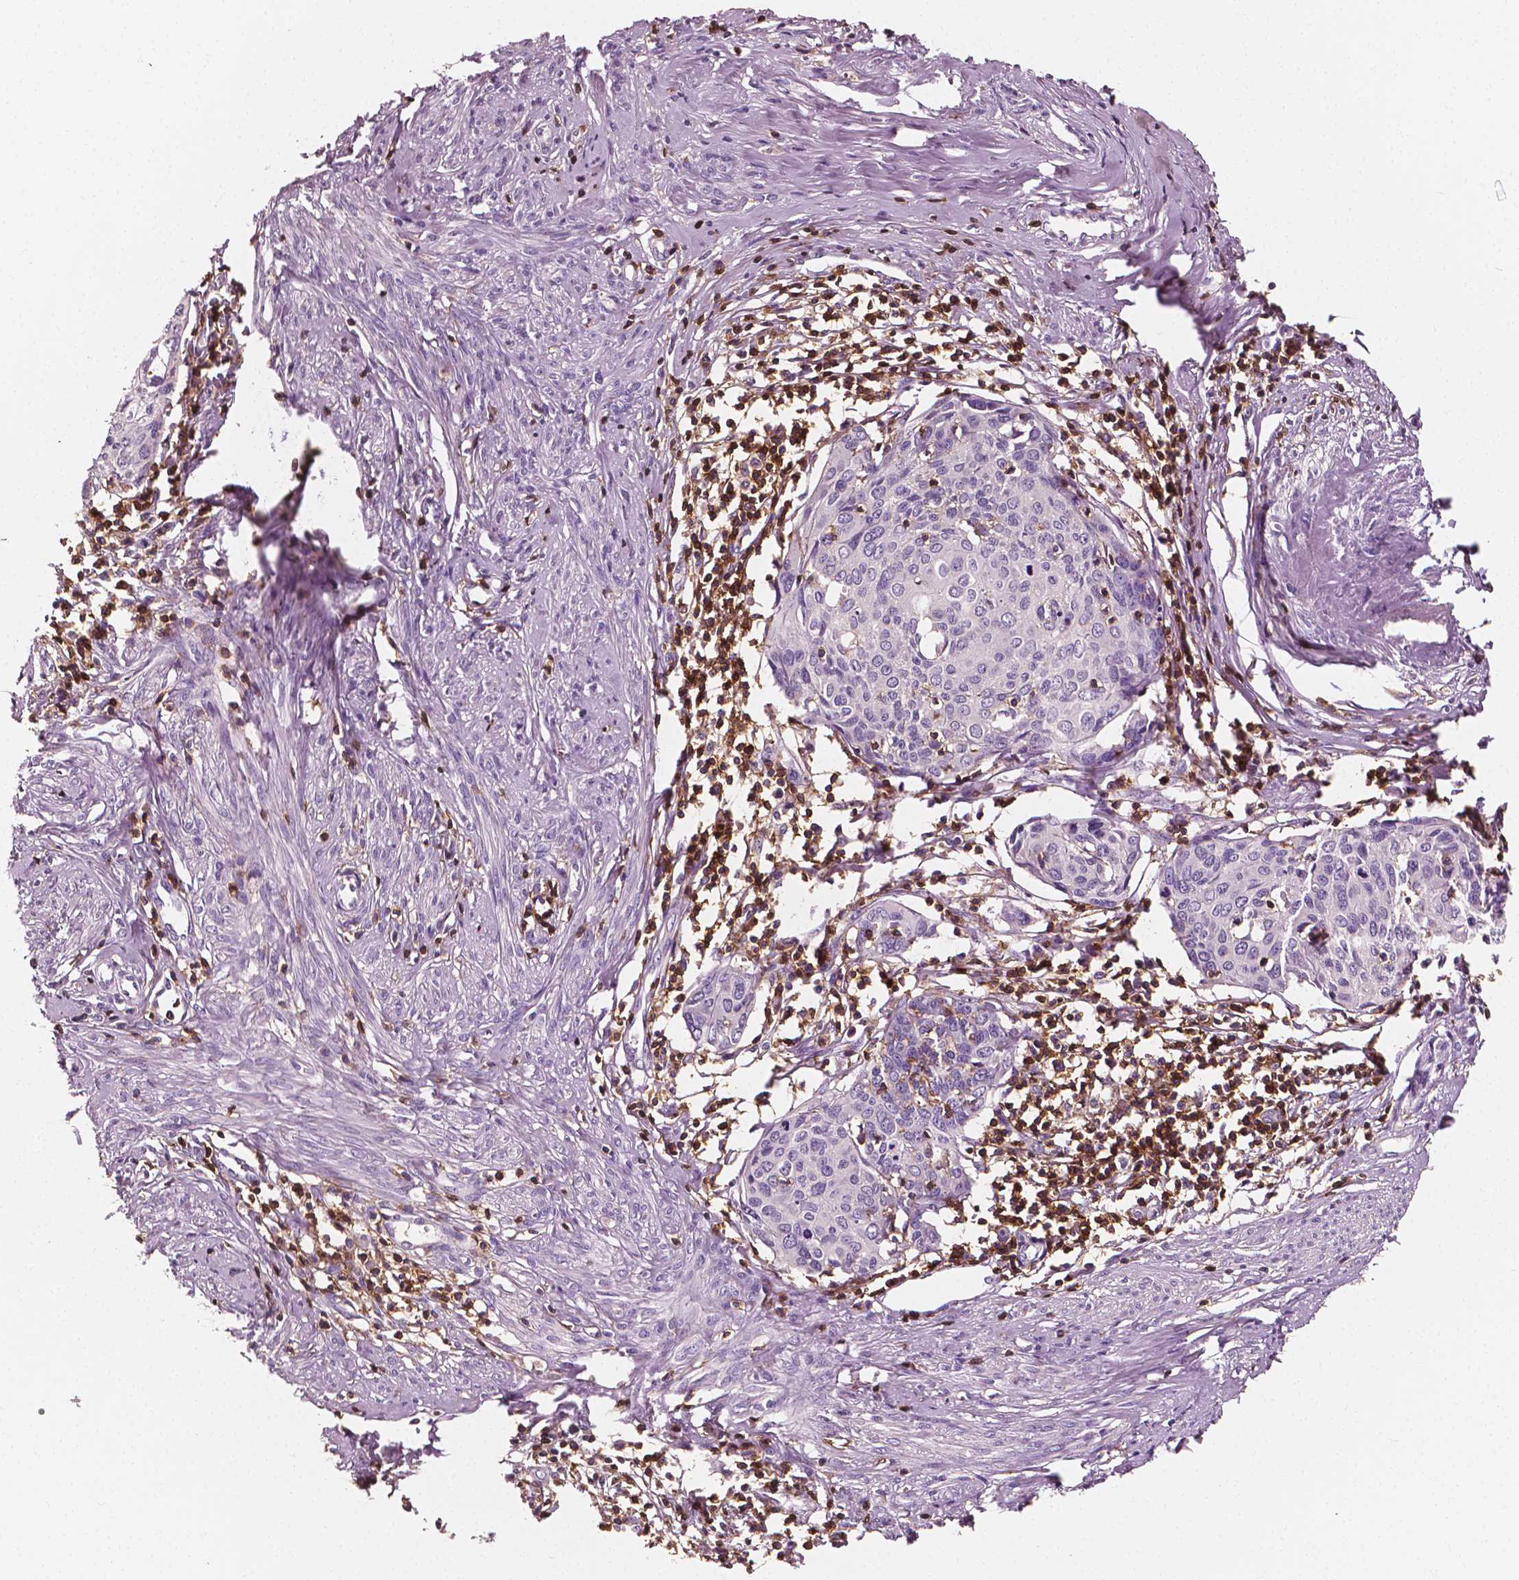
{"staining": {"intensity": "negative", "quantity": "none", "location": "none"}, "tissue": "cervical cancer", "cell_type": "Tumor cells", "image_type": "cancer", "snomed": [{"axis": "morphology", "description": "Squamous cell carcinoma, NOS"}, {"axis": "topography", "description": "Cervix"}], "caption": "The histopathology image reveals no staining of tumor cells in cervical cancer. The staining is performed using DAB brown chromogen with nuclei counter-stained in using hematoxylin.", "gene": "PTPRC", "patient": {"sex": "female", "age": 62}}